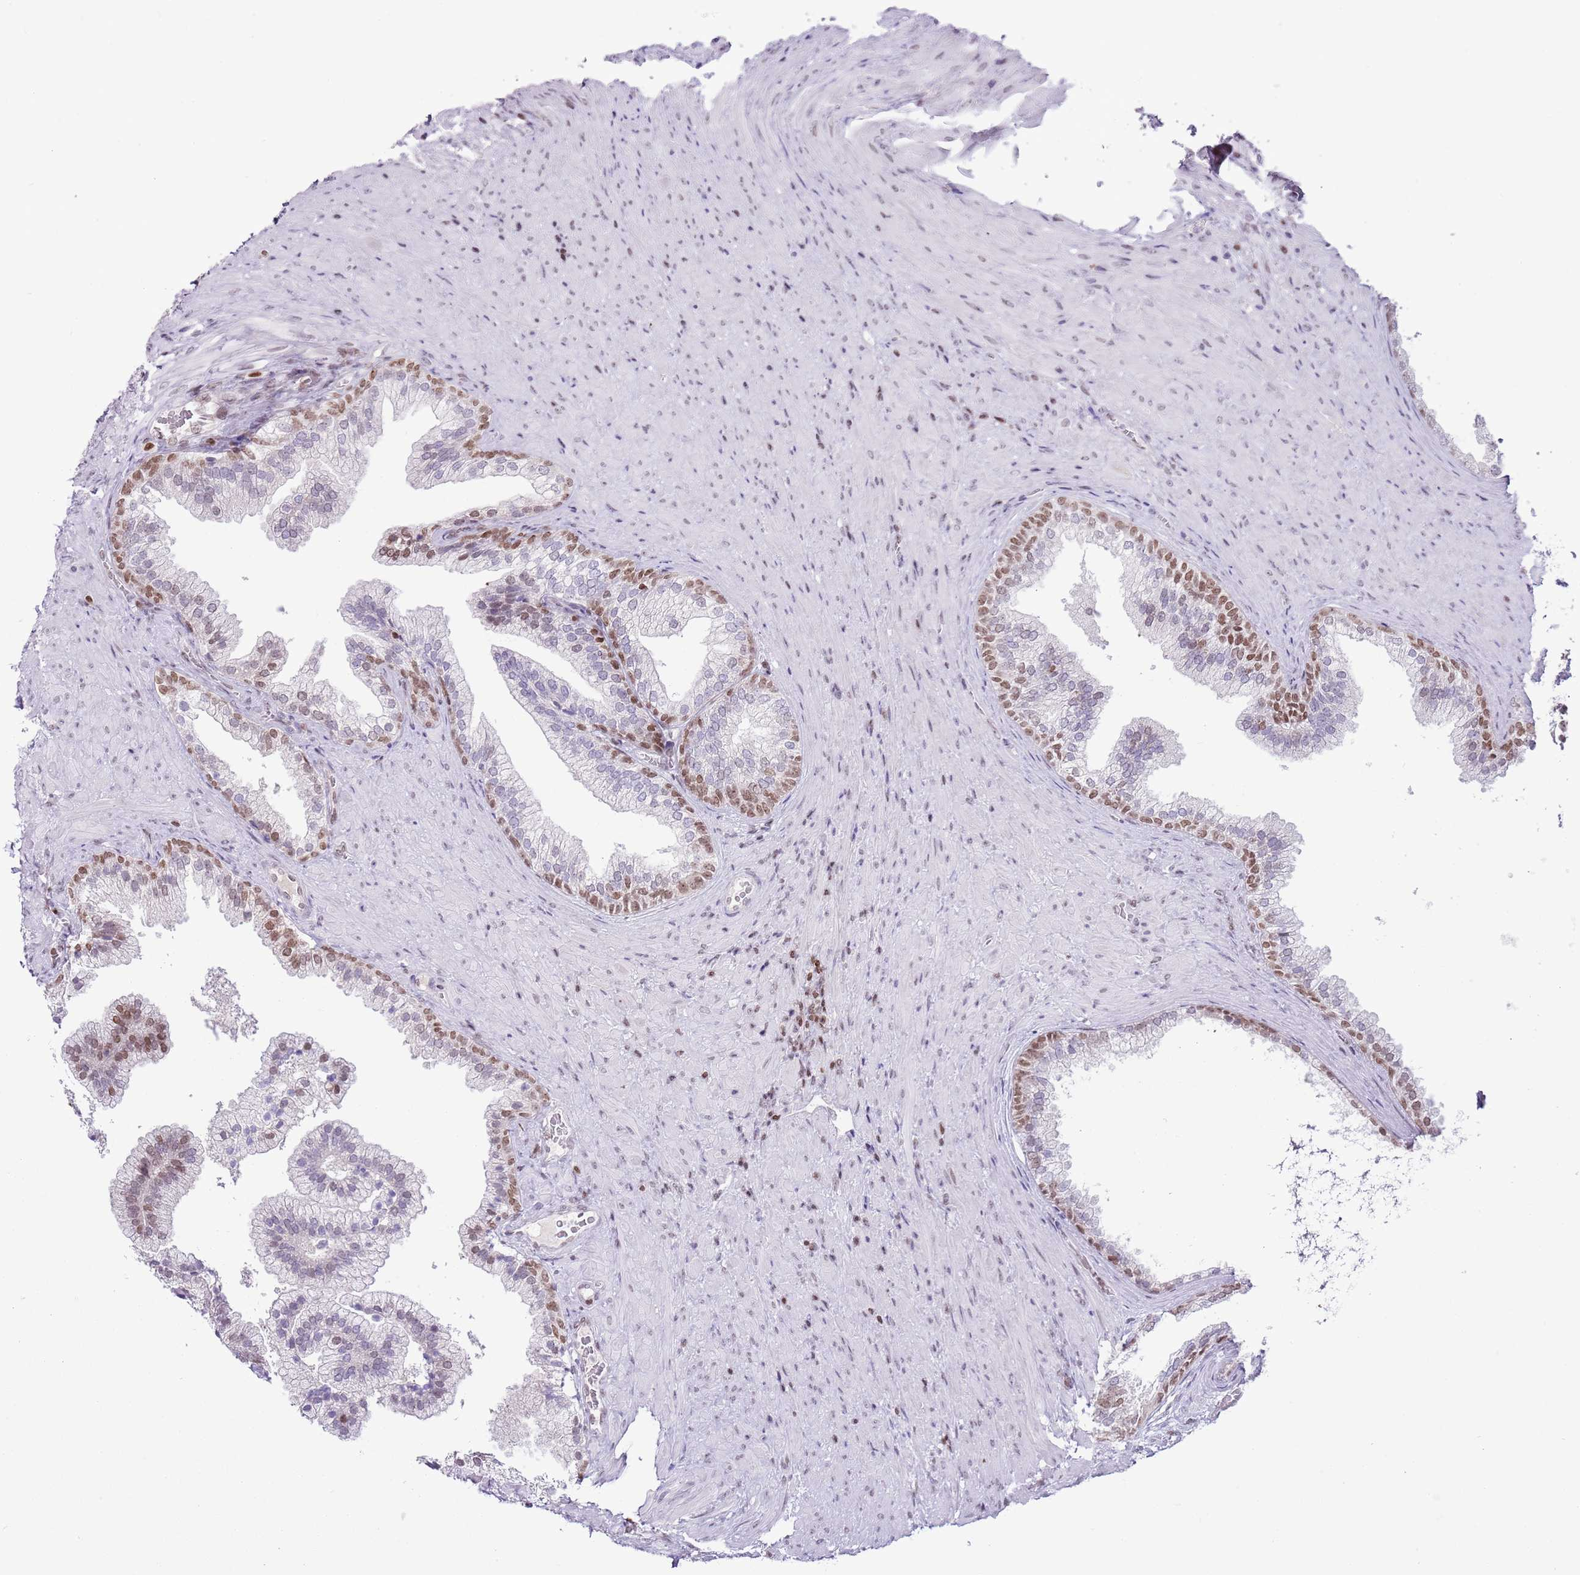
{"staining": {"intensity": "moderate", "quantity": "25%-75%", "location": "nuclear"}, "tissue": "prostate", "cell_type": "Glandular cells", "image_type": "normal", "snomed": [{"axis": "morphology", "description": "Normal tissue, NOS"}, {"axis": "topography", "description": "Prostate"}], "caption": "Benign prostate shows moderate nuclear staining in approximately 25%-75% of glandular cells The staining is performed using DAB brown chromogen to label protein expression. The nuclei are counter-stained blue using hematoxylin..", "gene": "SELENOH", "patient": {"sex": "male", "age": 76}}